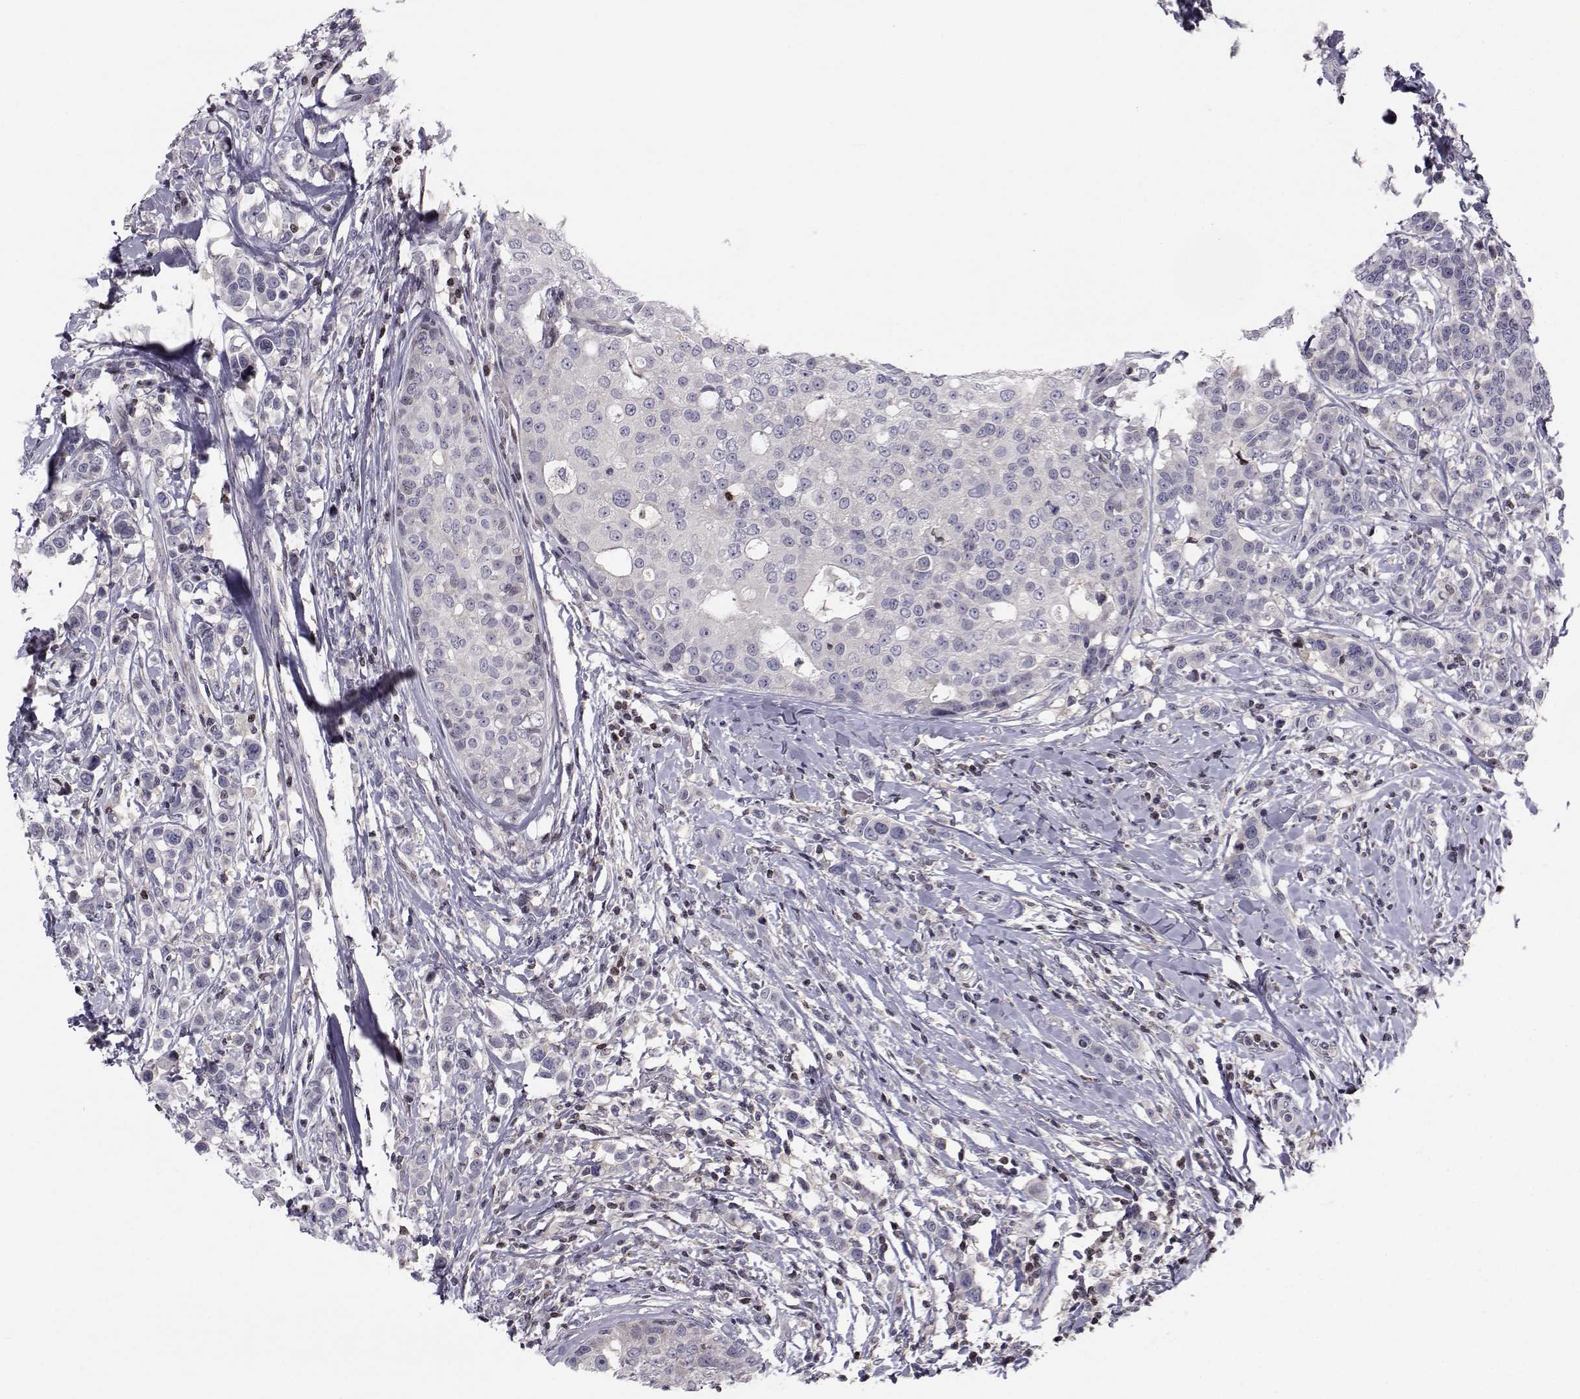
{"staining": {"intensity": "negative", "quantity": "none", "location": "none"}, "tissue": "breast cancer", "cell_type": "Tumor cells", "image_type": "cancer", "snomed": [{"axis": "morphology", "description": "Duct carcinoma"}, {"axis": "topography", "description": "Breast"}], "caption": "Photomicrograph shows no protein positivity in tumor cells of breast infiltrating ductal carcinoma tissue.", "gene": "PCP4L1", "patient": {"sex": "female", "age": 27}}